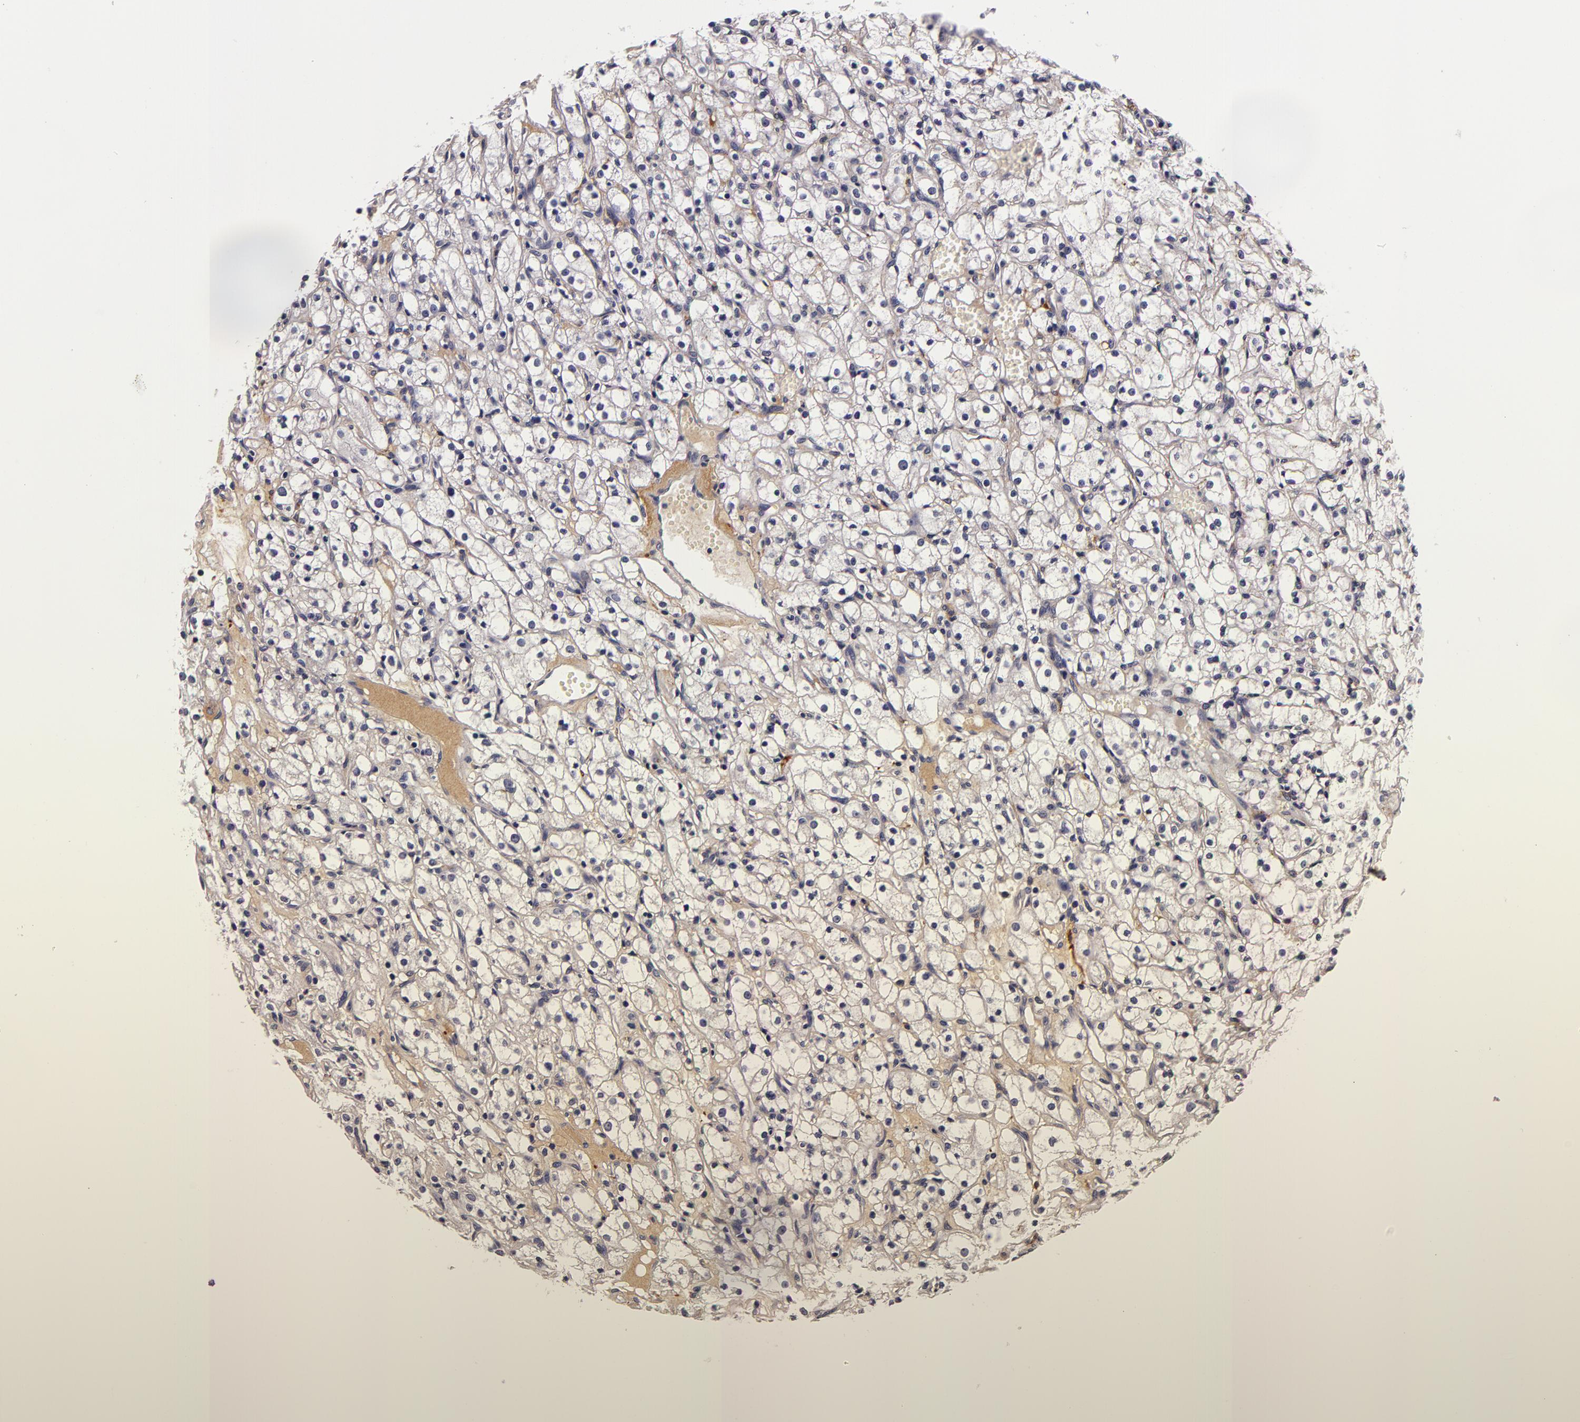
{"staining": {"intensity": "negative", "quantity": "none", "location": "none"}, "tissue": "renal cancer", "cell_type": "Tumor cells", "image_type": "cancer", "snomed": [{"axis": "morphology", "description": "Adenocarcinoma, NOS"}, {"axis": "topography", "description": "Kidney"}], "caption": "A high-resolution photomicrograph shows immunohistochemistry (IHC) staining of adenocarcinoma (renal), which displays no significant staining in tumor cells.", "gene": "LGALS3BP", "patient": {"sex": "male", "age": 61}}